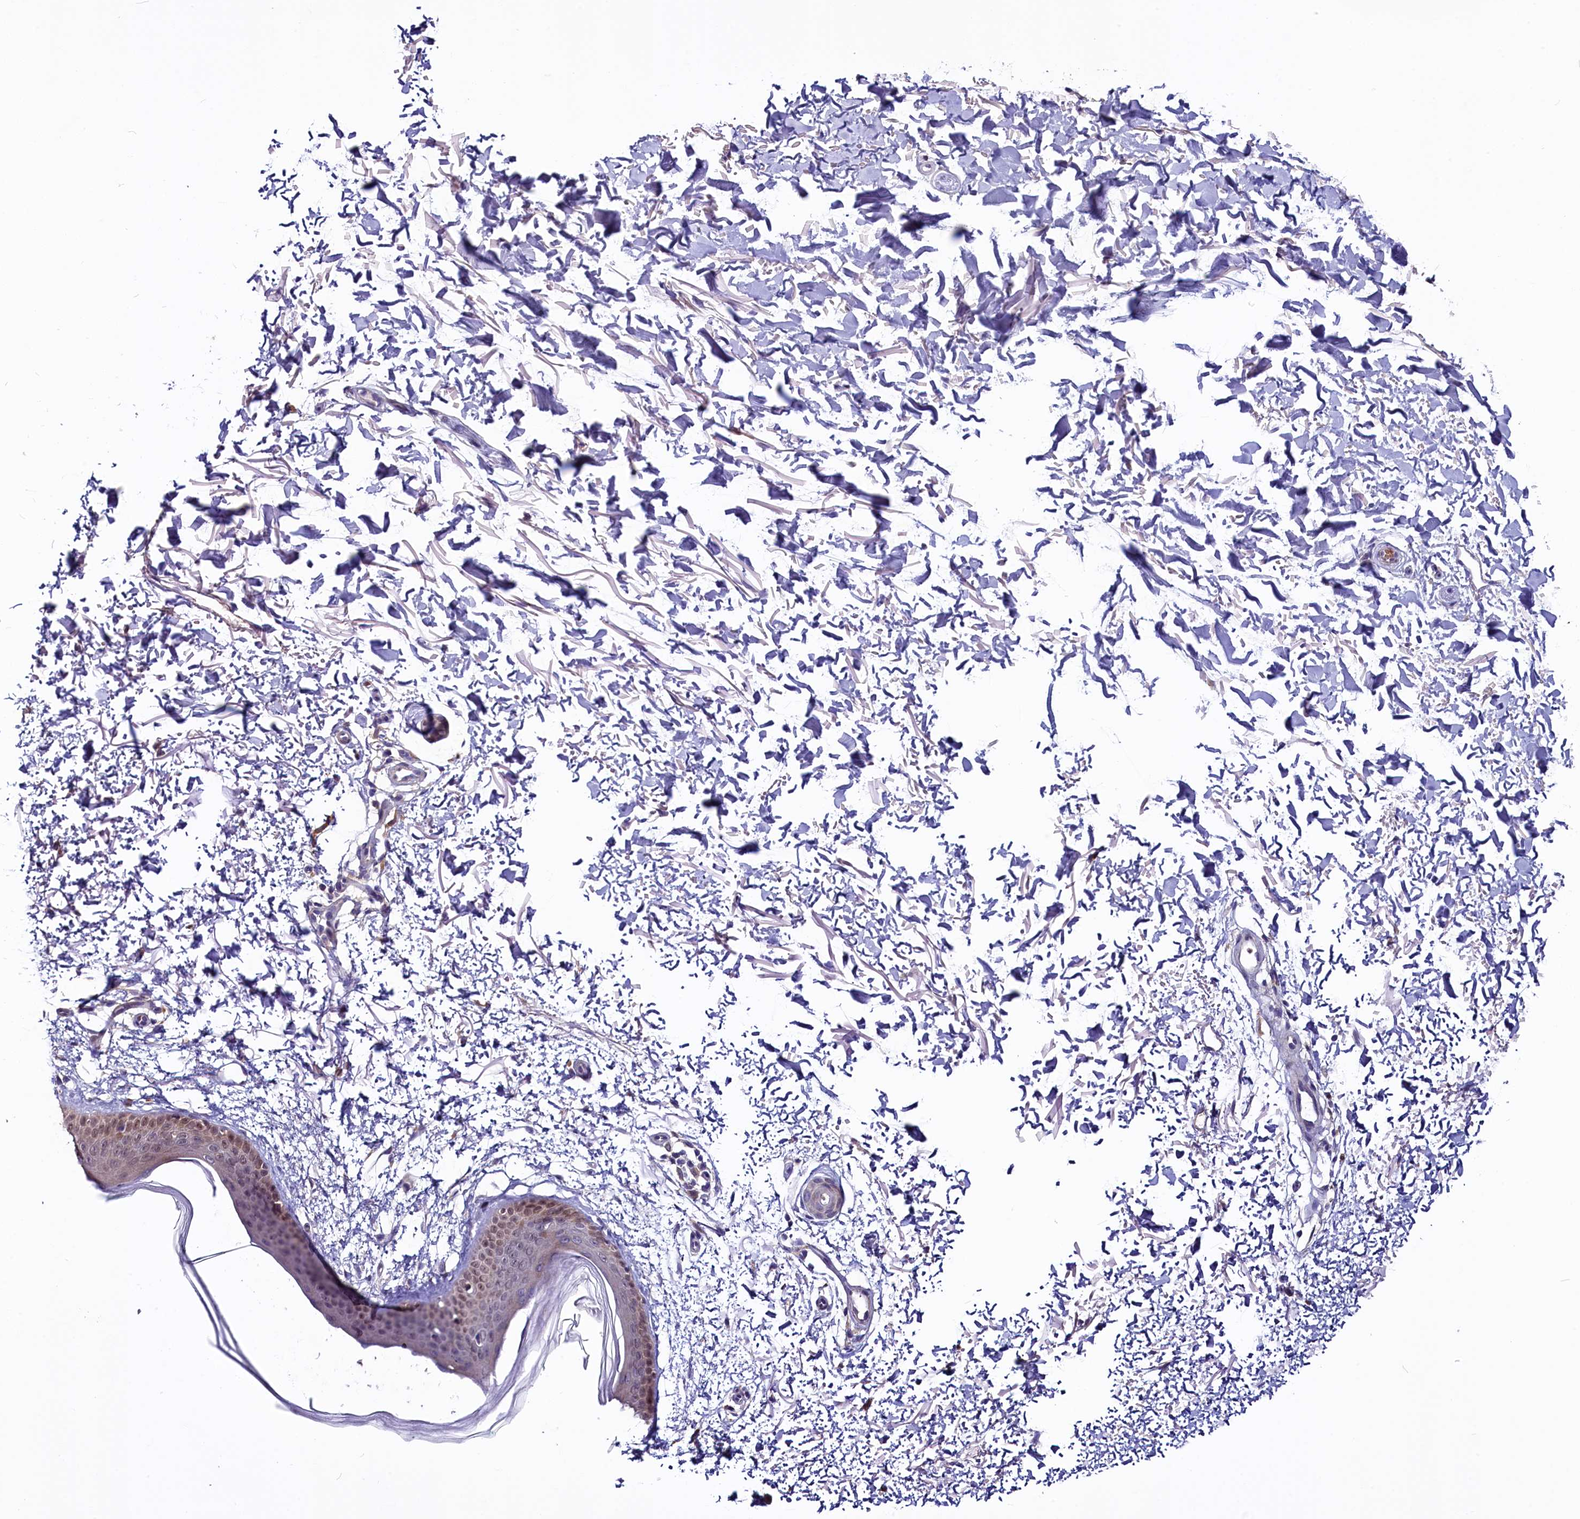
{"staining": {"intensity": "weak", "quantity": ">75%", "location": "cytoplasmic/membranous"}, "tissue": "skin", "cell_type": "Fibroblasts", "image_type": "normal", "snomed": [{"axis": "morphology", "description": "Normal tissue, NOS"}, {"axis": "topography", "description": "Skin"}], "caption": "A brown stain labels weak cytoplasmic/membranous positivity of a protein in fibroblasts of benign skin.", "gene": "SLC39A6", "patient": {"sex": "male", "age": 66}}